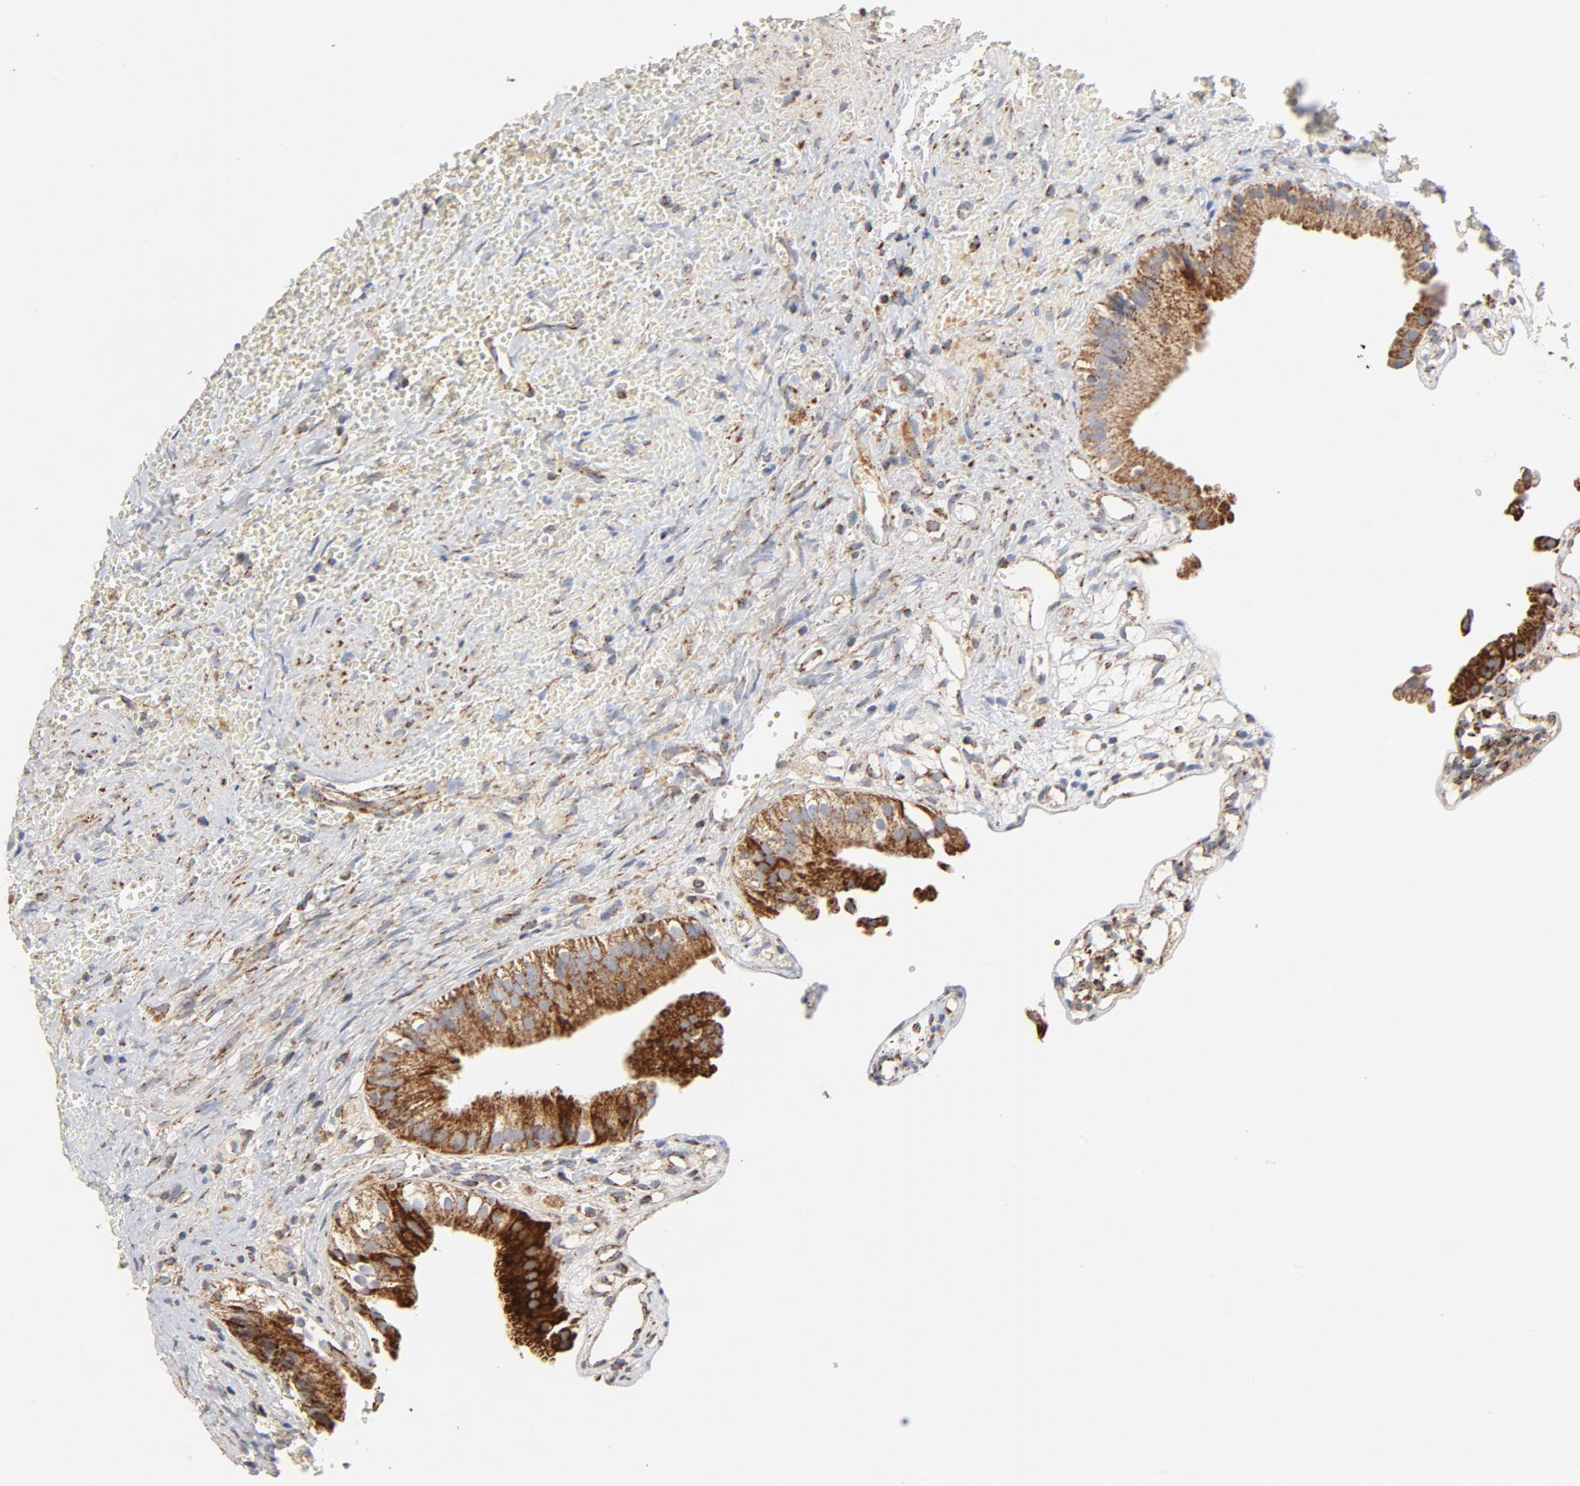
{"staining": {"intensity": "strong", "quantity": ">75%", "location": "cytoplasmic/membranous"}, "tissue": "gallbladder", "cell_type": "Glandular cells", "image_type": "normal", "snomed": [{"axis": "morphology", "description": "Normal tissue, NOS"}, {"axis": "topography", "description": "Gallbladder"}], "caption": "Immunohistochemistry (IHC) of normal gallbladder demonstrates high levels of strong cytoplasmic/membranous positivity in approximately >75% of glandular cells. (DAB (3,3'-diaminobenzidine) IHC with brightfield microscopy, high magnification).", "gene": "PCNX4", "patient": {"sex": "male", "age": 65}}